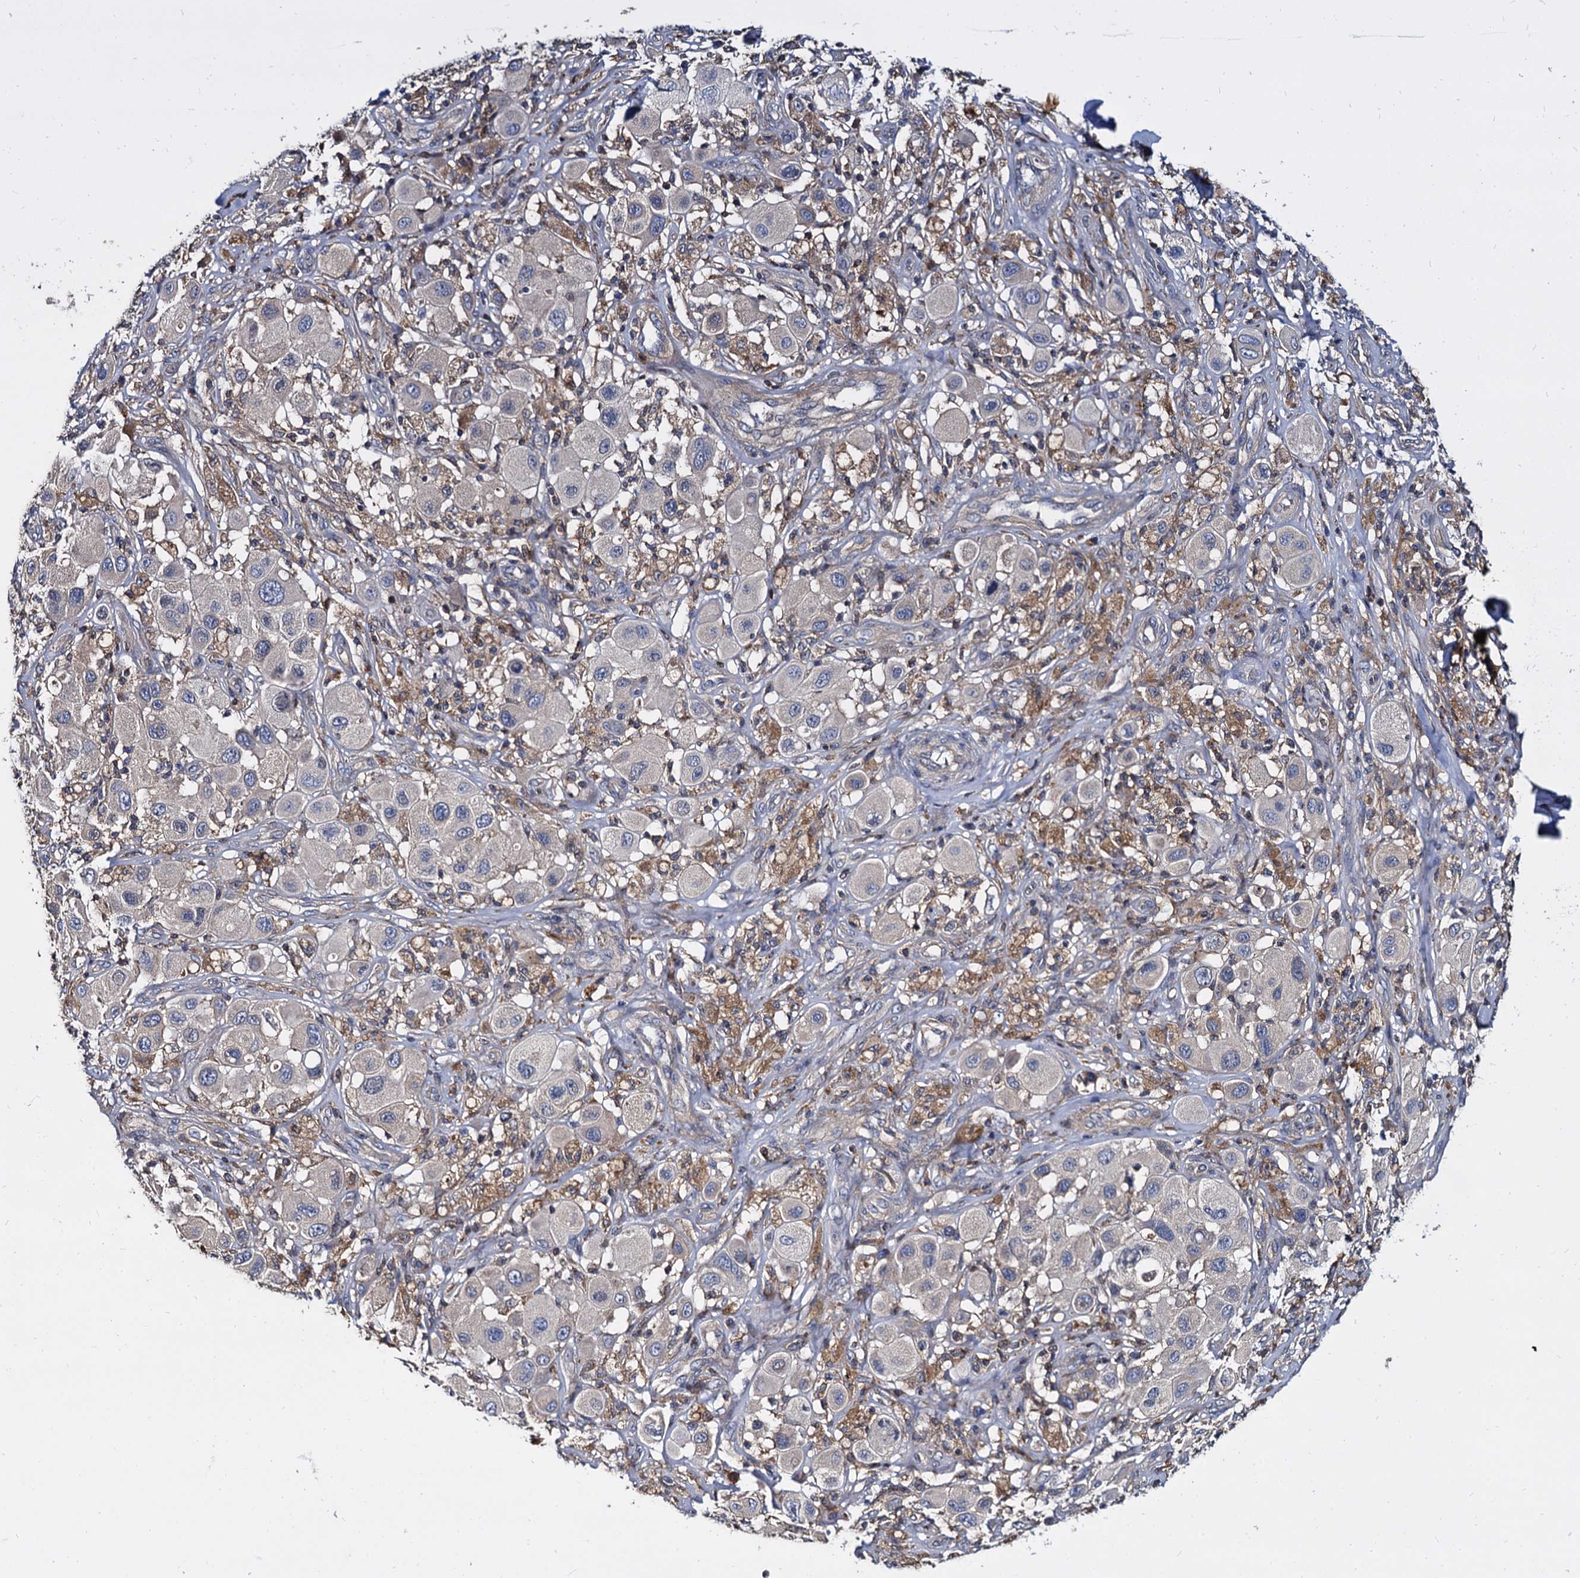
{"staining": {"intensity": "negative", "quantity": "none", "location": "none"}, "tissue": "melanoma", "cell_type": "Tumor cells", "image_type": "cancer", "snomed": [{"axis": "morphology", "description": "Malignant melanoma, Metastatic site"}, {"axis": "topography", "description": "Skin"}], "caption": "Protein analysis of malignant melanoma (metastatic site) exhibits no significant positivity in tumor cells.", "gene": "ANKRD13A", "patient": {"sex": "male", "age": 41}}